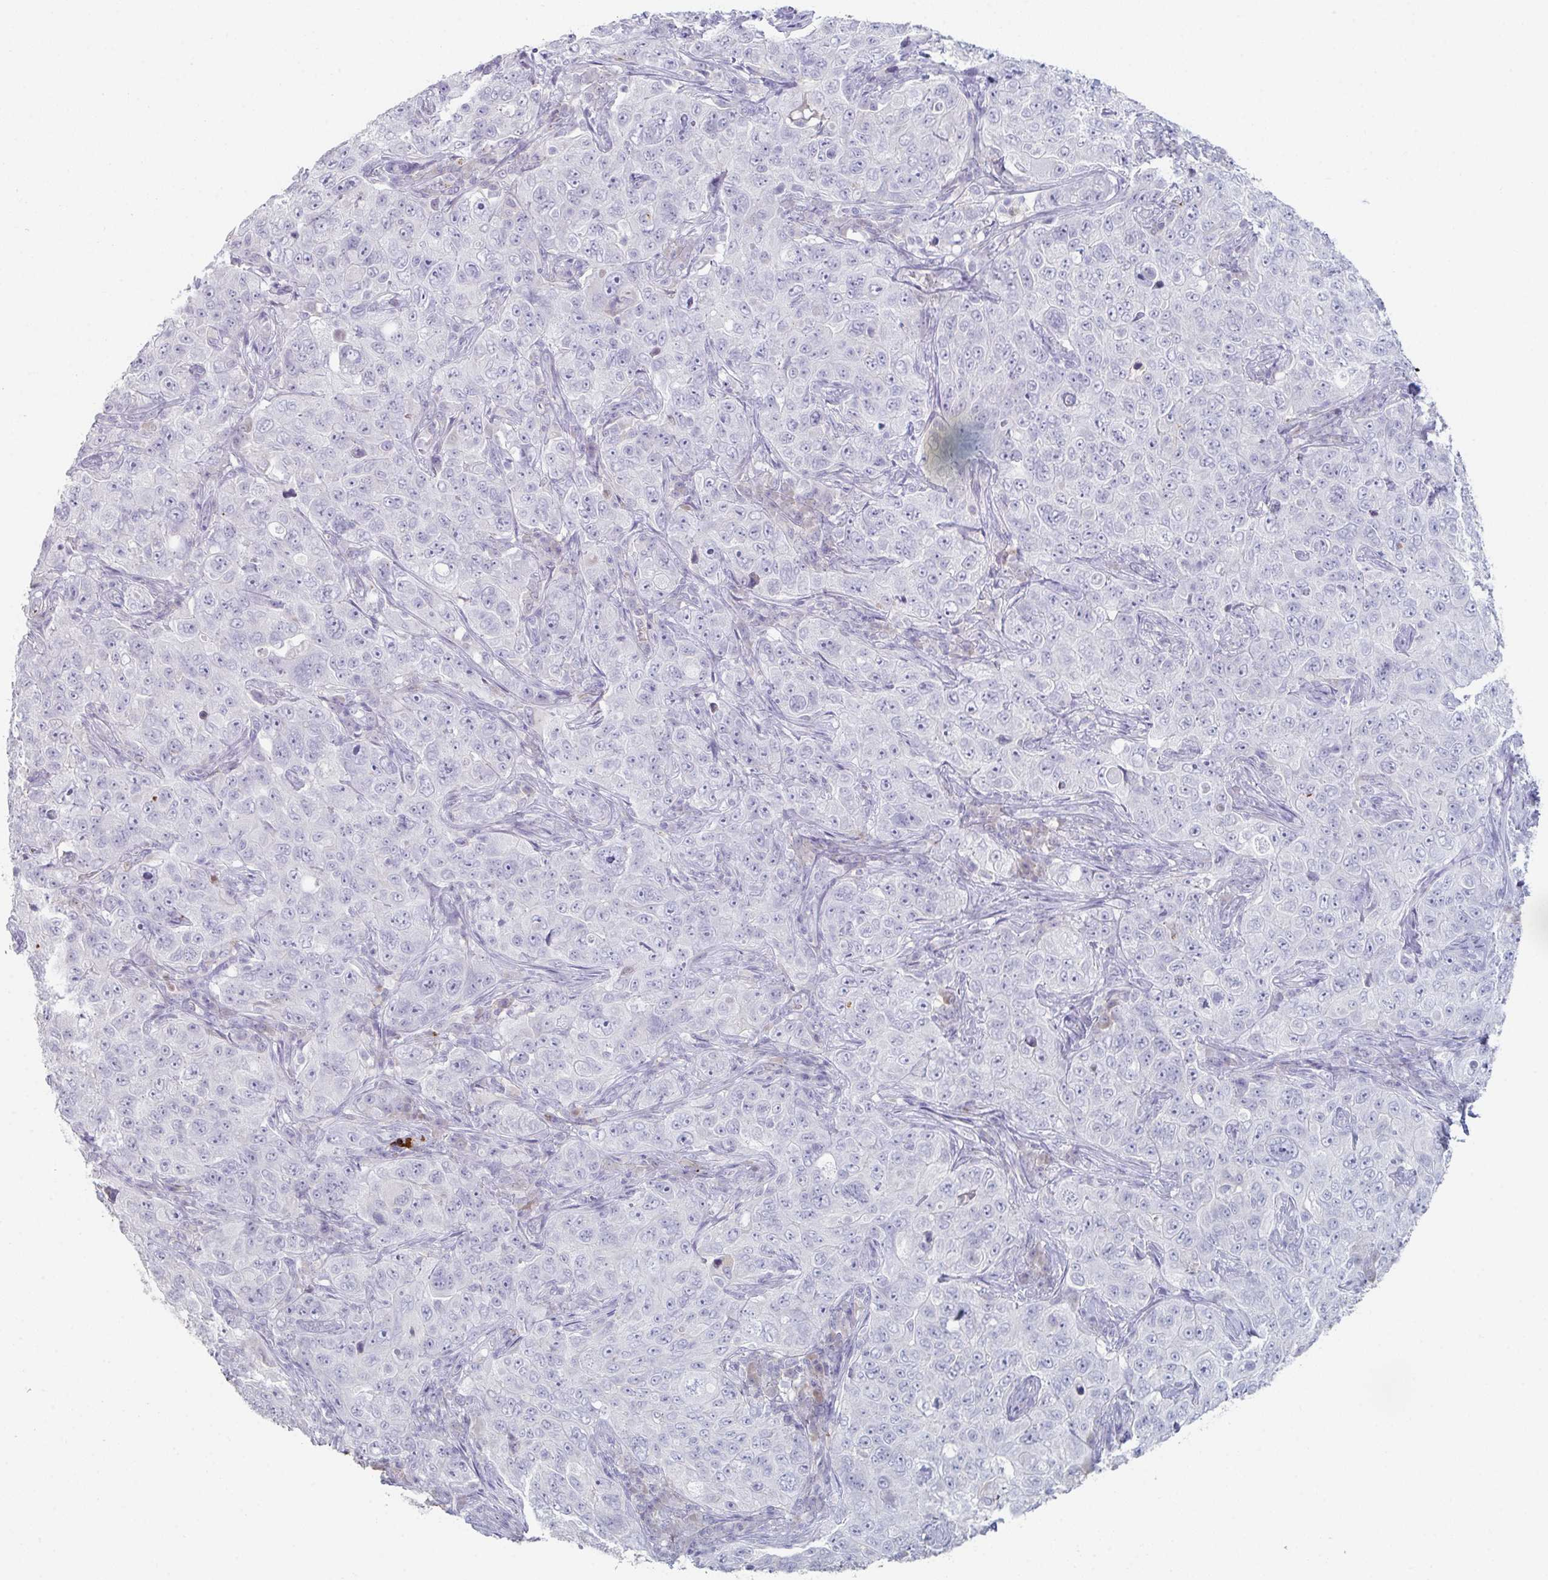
{"staining": {"intensity": "negative", "quantity": "none", "location": "none"}, "tissue": "pancreatic cancer", "cell_type": "Tumor cells", "image_type": "cancer", "snomed": [{"axis": "morphology", "description": "Adenocarcinoma, NOS"}, {"axis": "topography", "description": "Pancreas"}], "caption": "This is an immunohistochemistry (IHC) photomicrograph of human adenocarcinoma (pancreatic). There is no positivity in tumor cells.", "gene": "ADAM21", "patient": {"sex": "male", "age": 68}}